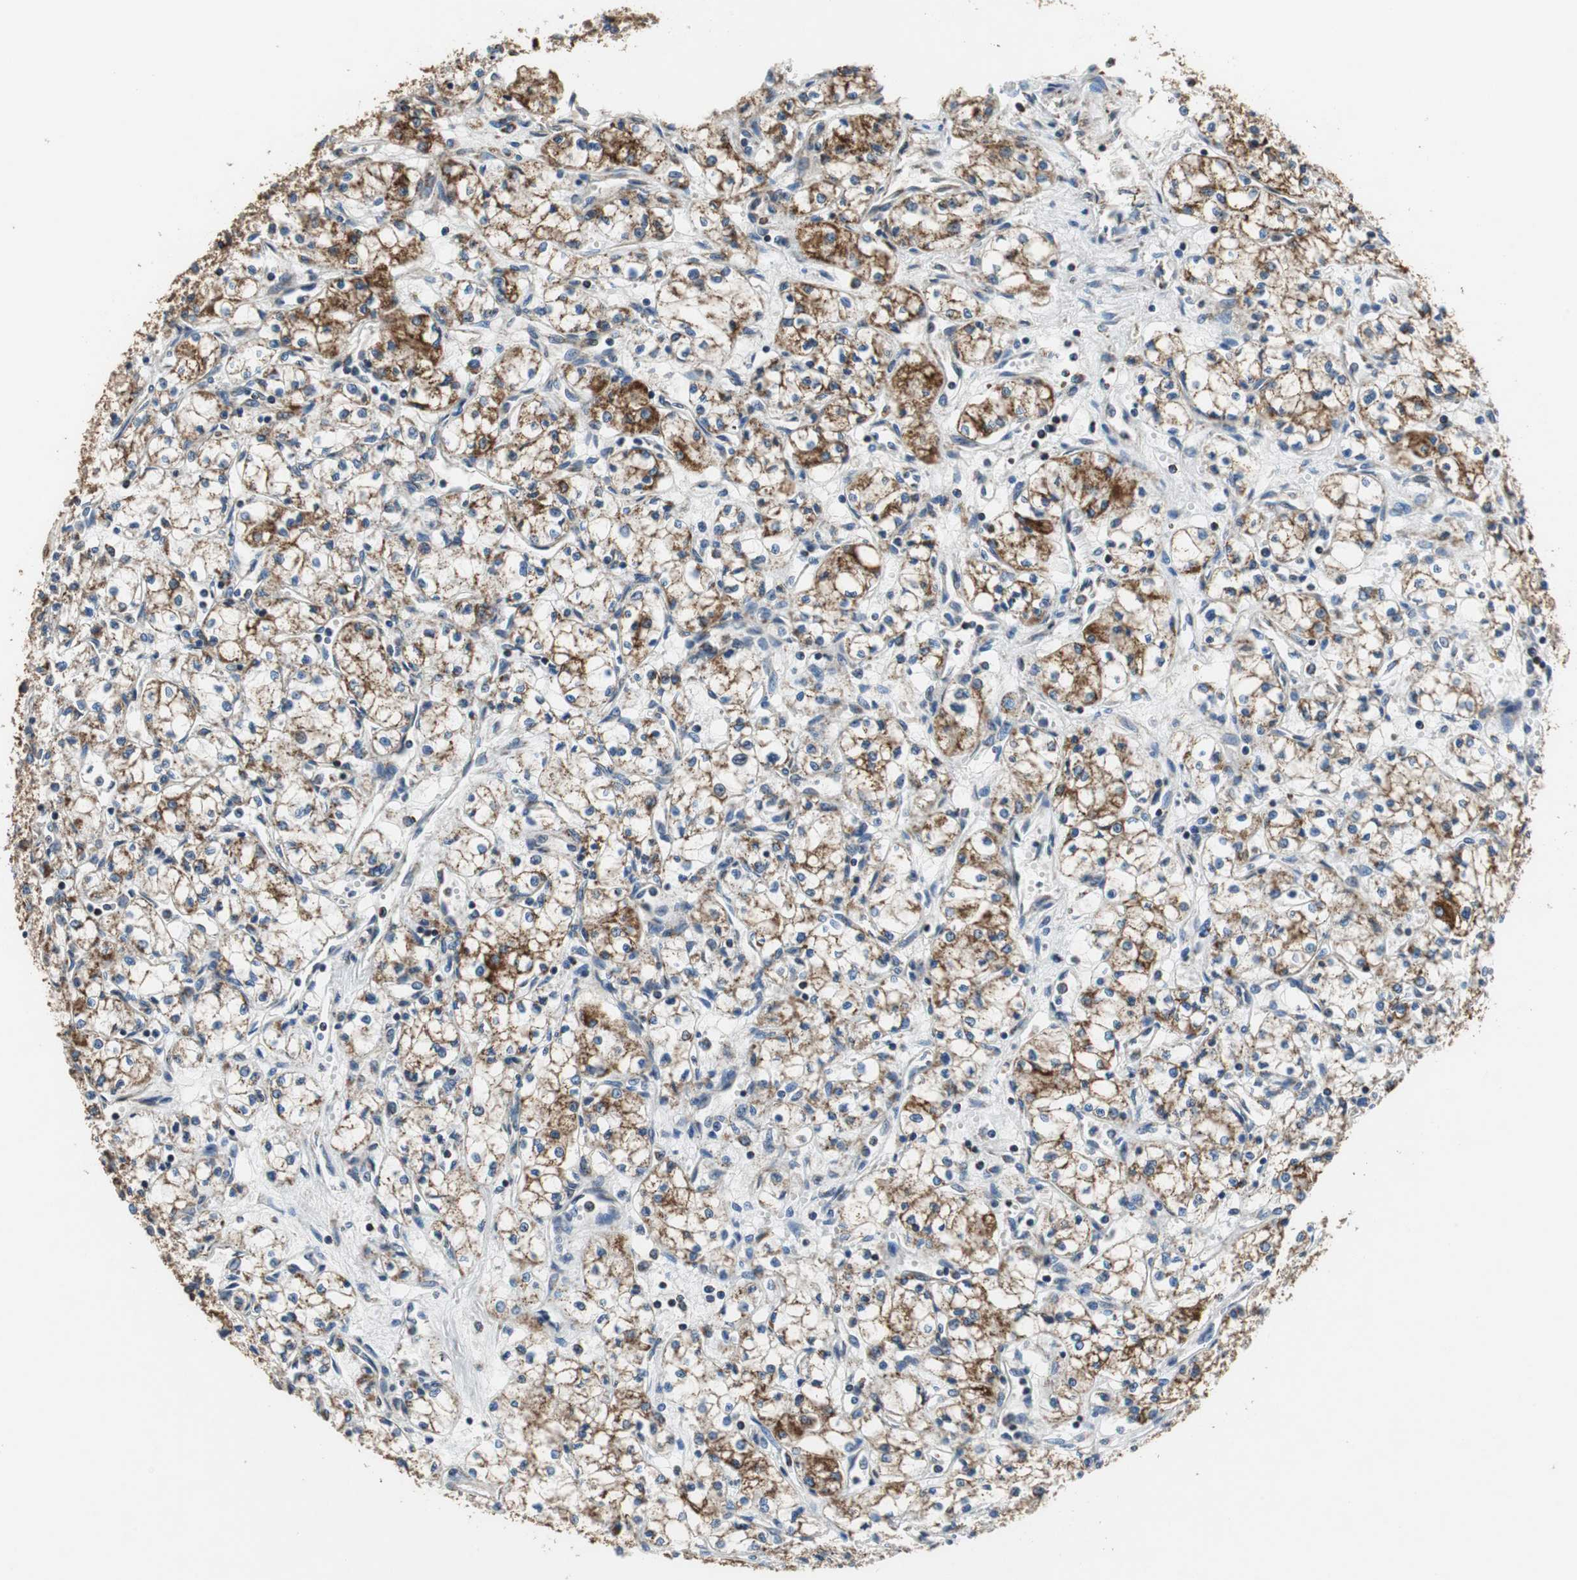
{"staining": {"intensity": "strong", "quantity": ">75%", "location": "cytoplasmic/membranous"}, "tissue": "renal cancer", "cell_type": "Tumor cells", "image_type": "cancer", "snomed": [{"axis": "morphology", "description": "Normal tissue, NOS"}, {"axis": "morphology", "description": "Adenocarcinoma, NOS"}, {"axis": "topography", "description": "Kidney"}], "caption": "There is high levels of strong cytoplasmic/membranous expression in tumor cells of renal cancer, as demonstrated by immunohistochemical staining (brown color).", "gene": "GSTK1", "patient": {"sex": "male", "age": 59}}